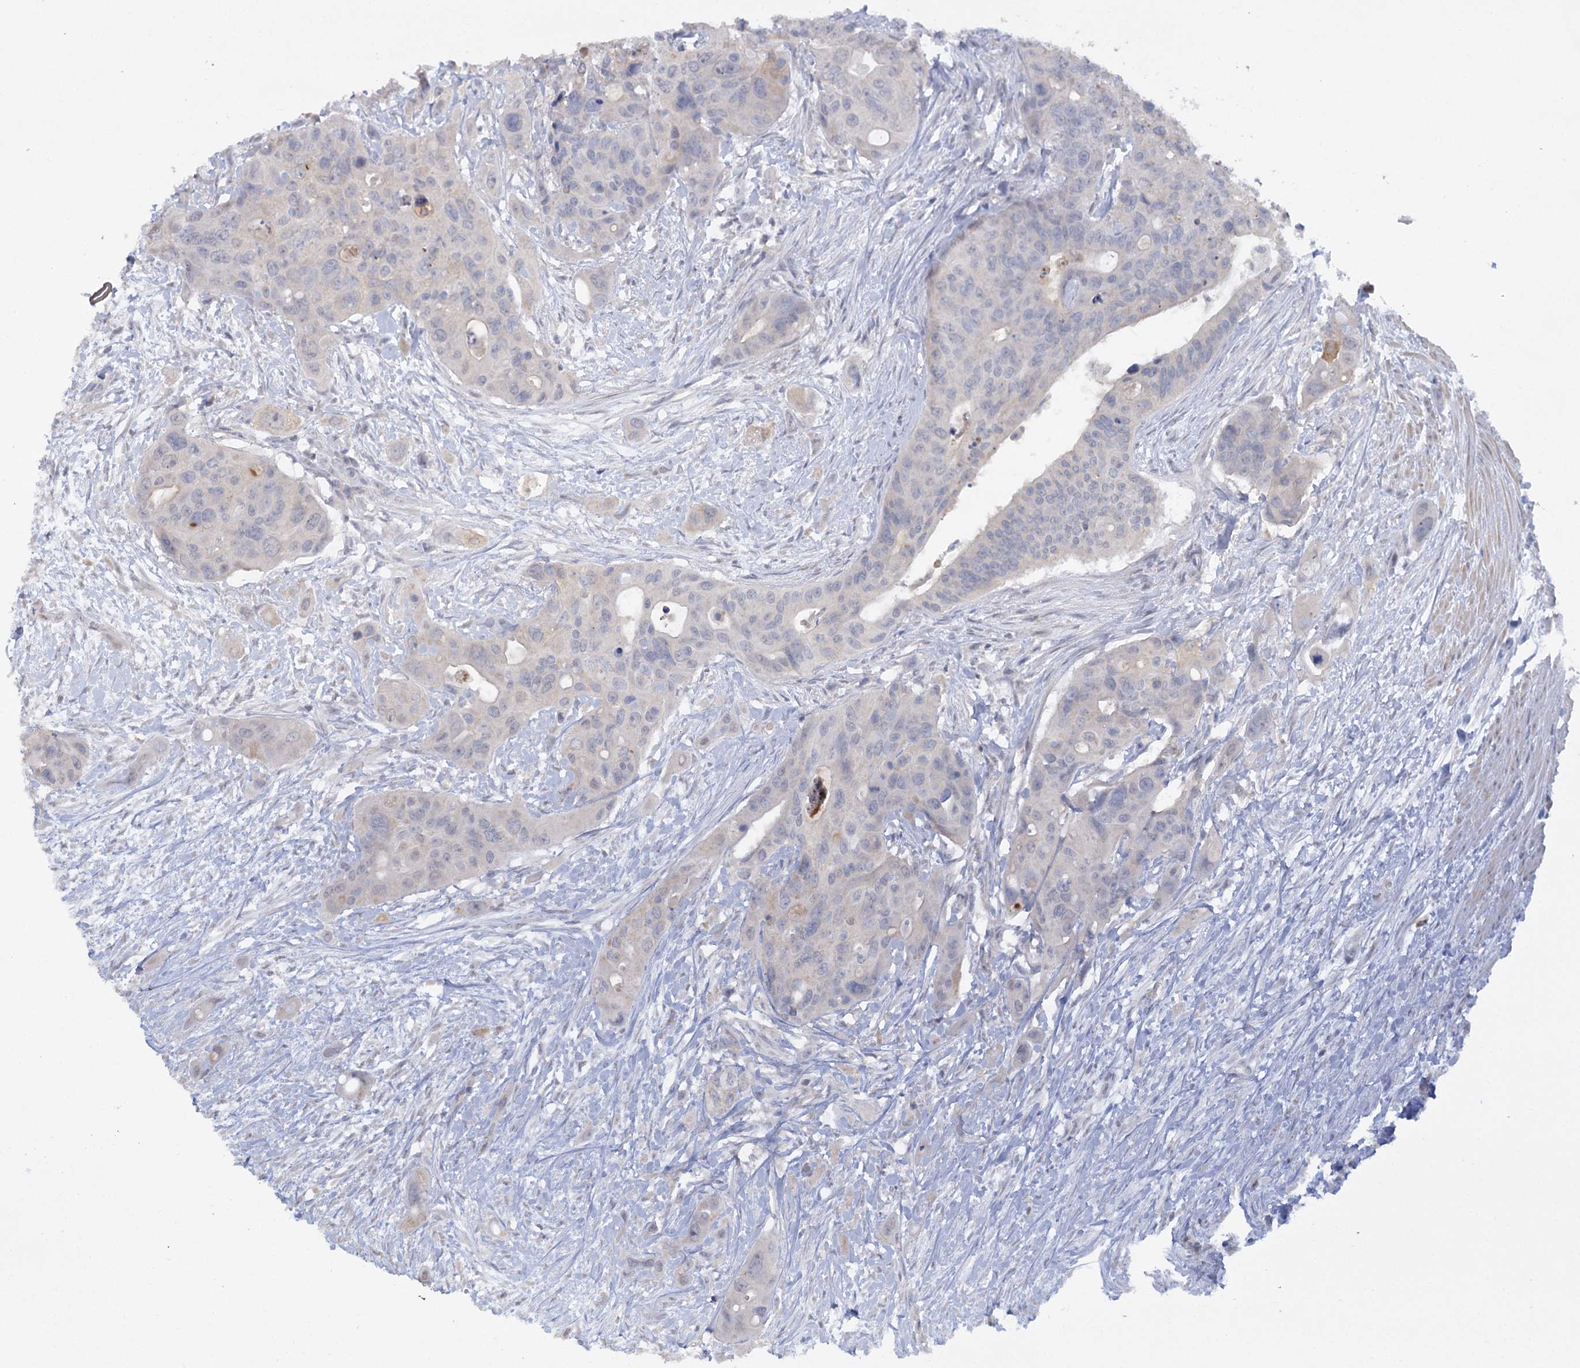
{"staining": {"intensity": "negative", "quantity": "none", "location": "none"}, "tissue": "colorectal cancer", "cell_type": "Tumor cells", "image_type": "cancer", "snomed": [{"axis": "morphology", "description": "Adenocarcinoma, NOS"}, {"axis": "topography", "description": "Colon"}], "caption": "Adenocarcinoma (colorectal) stained for a protein using IHC exhibits no staining tumor cells.", "gene": "TRAF3IP1", "patient": {"sex": "male", "age": 77}}